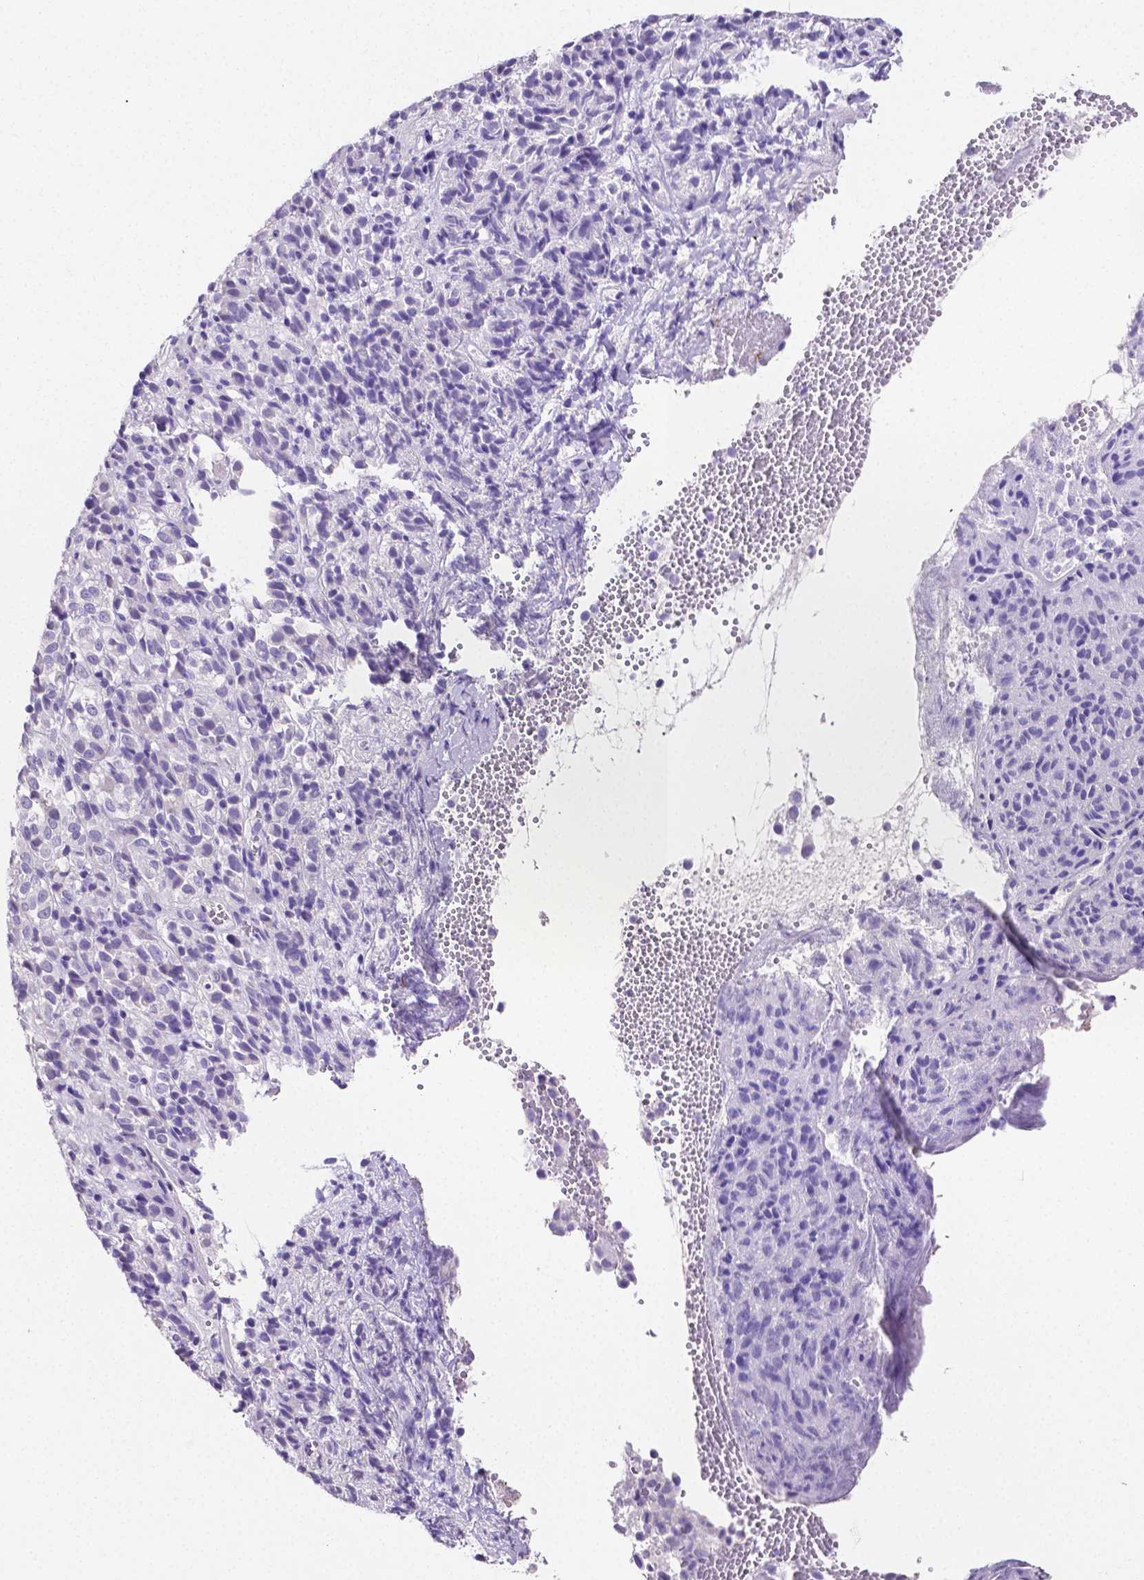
{"staining": {"intensity": "negative", "quantity": "none", "location": "none"}, "tissue": "melanoma", "cell_type": "Tumor cells", "image_type": "cancer", "snomed": [{"axis": "morphology", "description": "Malignant melanoma, Metastatic site"}, {"axis": "topography", "description": "Brain"}], "caption": "An immunohistochemistry photomicrograph of malignant melanoma (metastatic site) is shown. There is no staining in tumor cells of malignant melanoma (metastatic site).", "gene": "SLC22A2", "patient": {"sex": "female", "age": 56}}